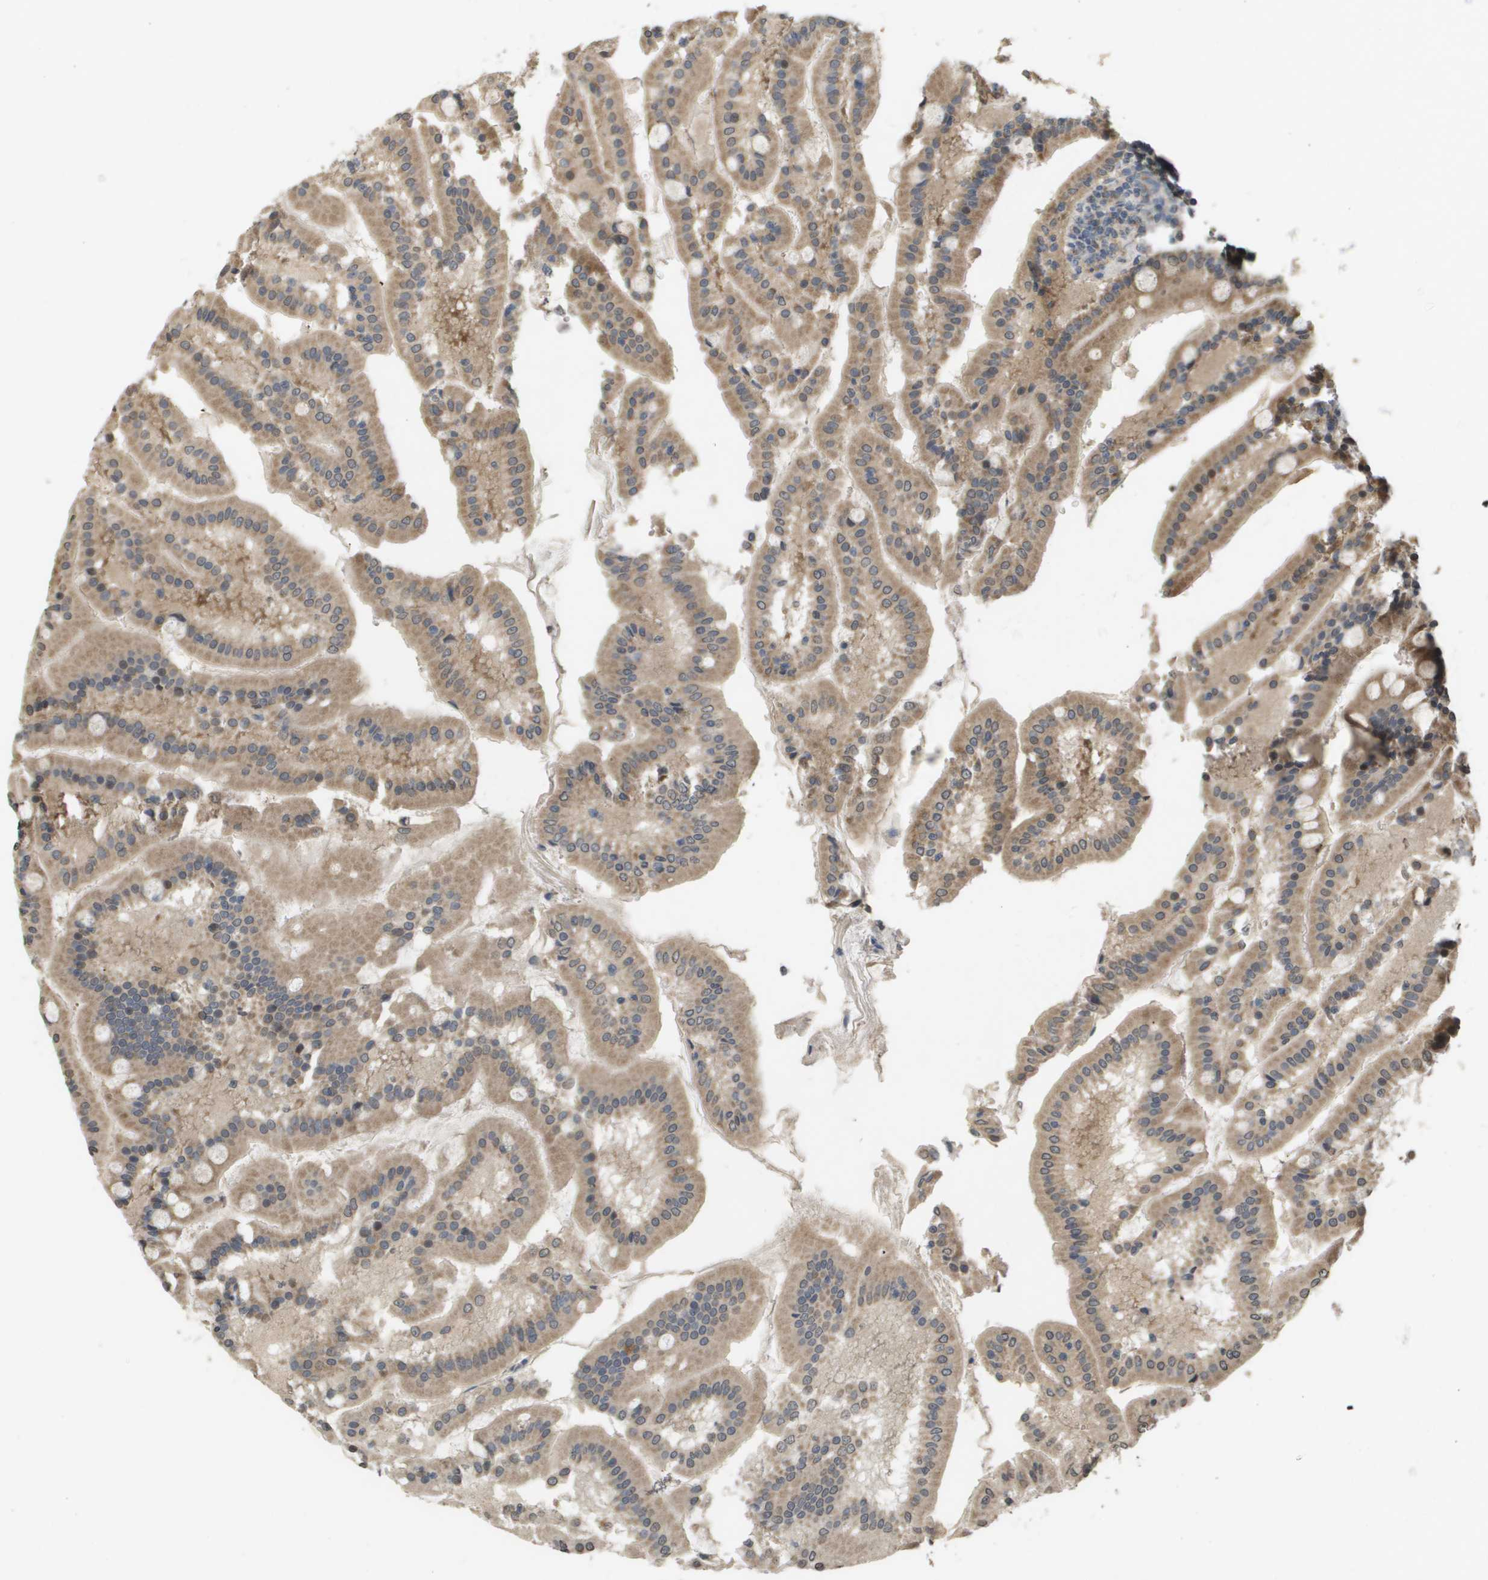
{"staining": {"intensity": "moderate", "quantity": ">75%", "location": "cytoplasmic/membranous"}, "tissue": "duodenum", "cell_type": "Glandular cells", "image_type": "normal", "snomed": [{"axis": "morphology", "description": "Normal tissue, NOS"}, {"axis": "topography", "description": "Duodenum"}], "caption": "The immunohistochemical stain highlights moderate cytoplasmic/membranous staining in glandular cells of normal duodenum. (brown staining indicates protein expression, while blue staining denotes nuclei).", "gene": "RAB21", "patient": {"sex": "male", "age": 50}}